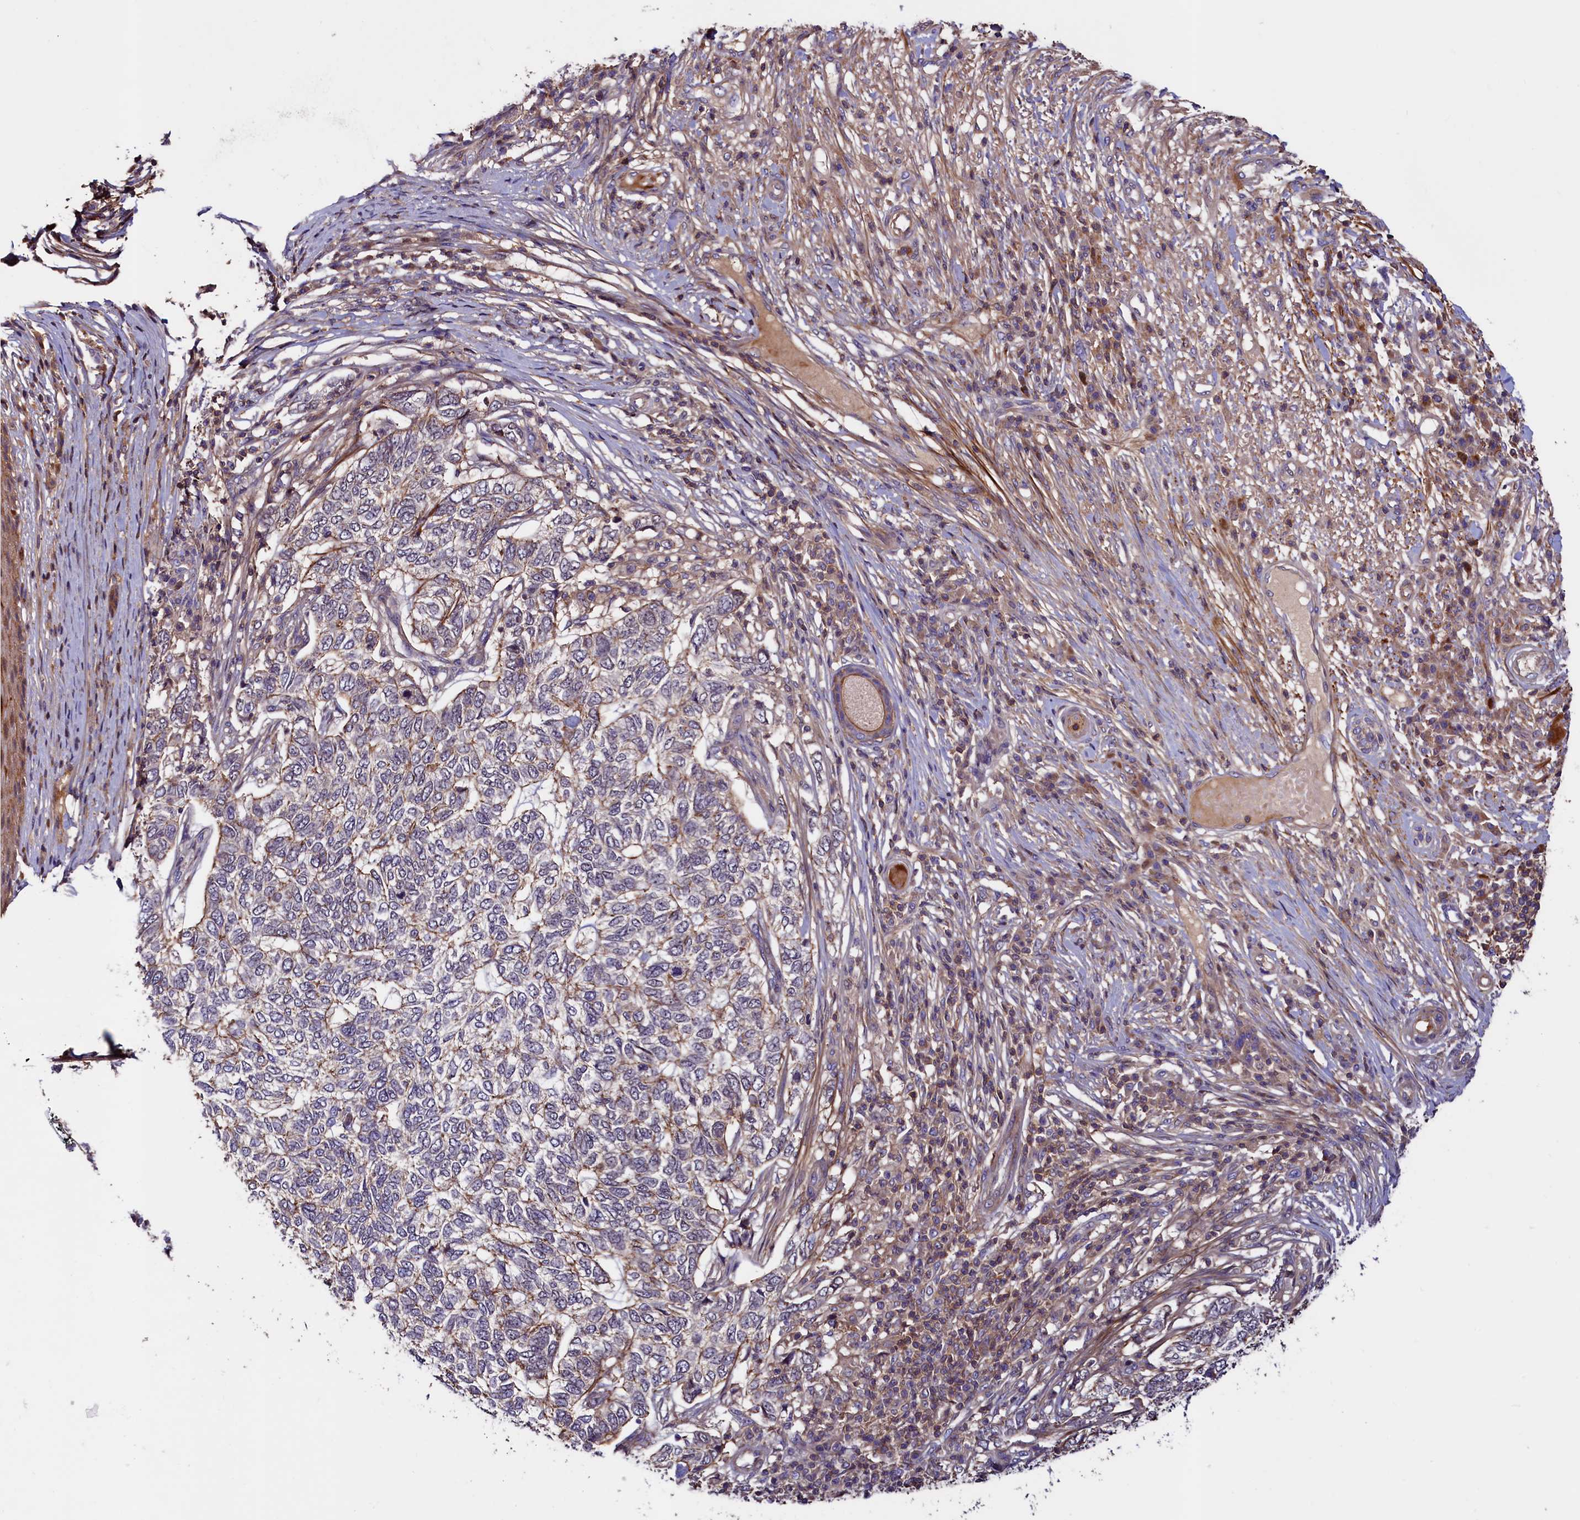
{"staining": {"intensity": "weak", "quantity": "<25%", "location": "cytoplasmic/membranous"}, "tissue": "skin cancer", "cell_type": "Tumor cells", "image_type": "cancer", "snomed": [{"axis": "morphology", "description": "Basal cell carcinoma"}, {"axis": "topography", "description": "Skin"}], "caption": "IHC image of neoplastic tissue: human skin cancer stained with DAB exhibits no significant protein staining in tumor cells.", "gene": "DUOXA1", "patient": {"sex": "female", "age": 65}}